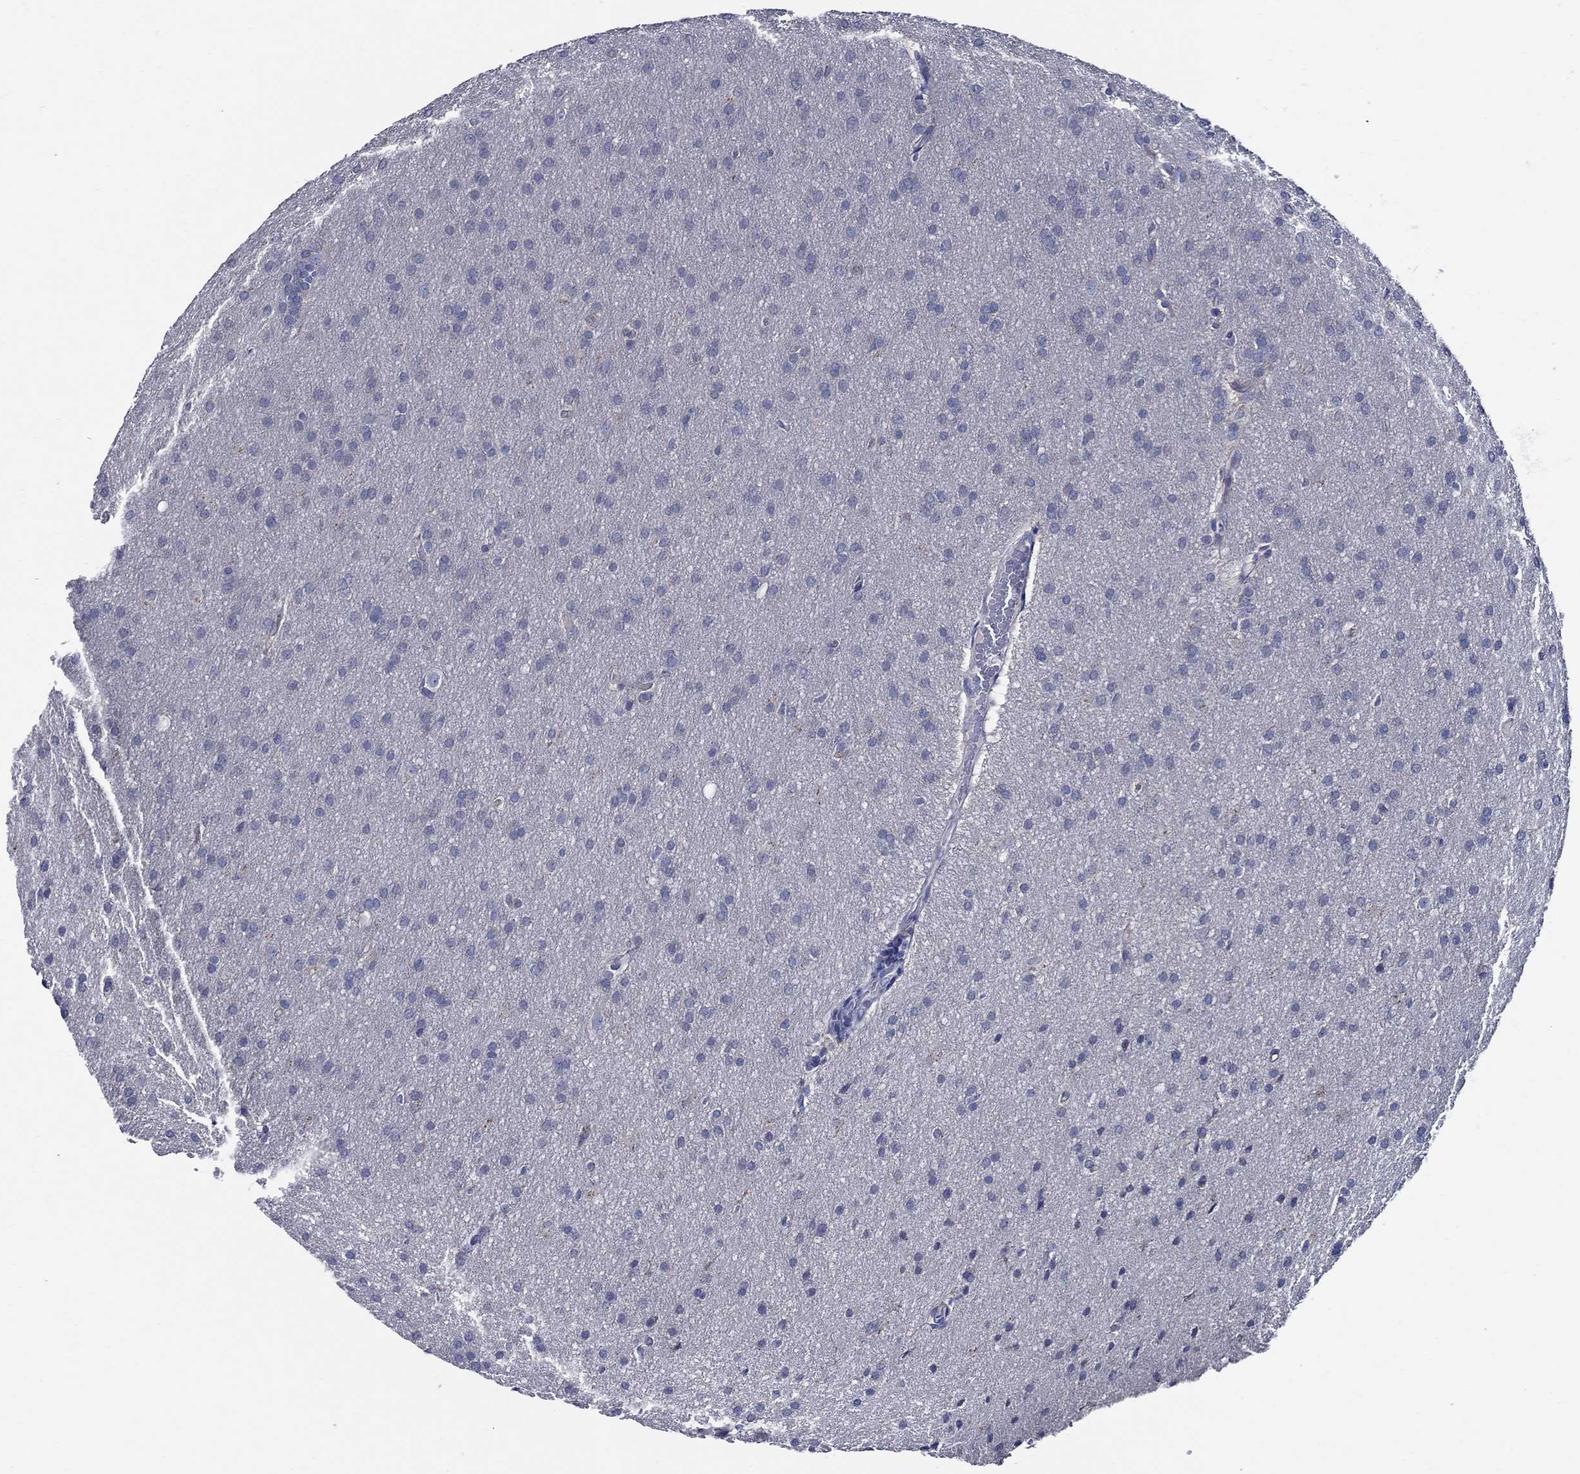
{"staining": {"intensity": "negative", "quantity": "none", "location": "none"}, "tissue": "glioma", "cell_type": "Tumor cells", "image_type": "cancer", "snomed": [{"axis": "morphology", "description": "Glioma, malignant, Low grade"}, {"axis": "topography", "description": "Brain"}], "caption": "There is no significant expression in tumor cells of glioma.", "gene": "SKOR1", "patient": {"sex": "female", "age": 32}}